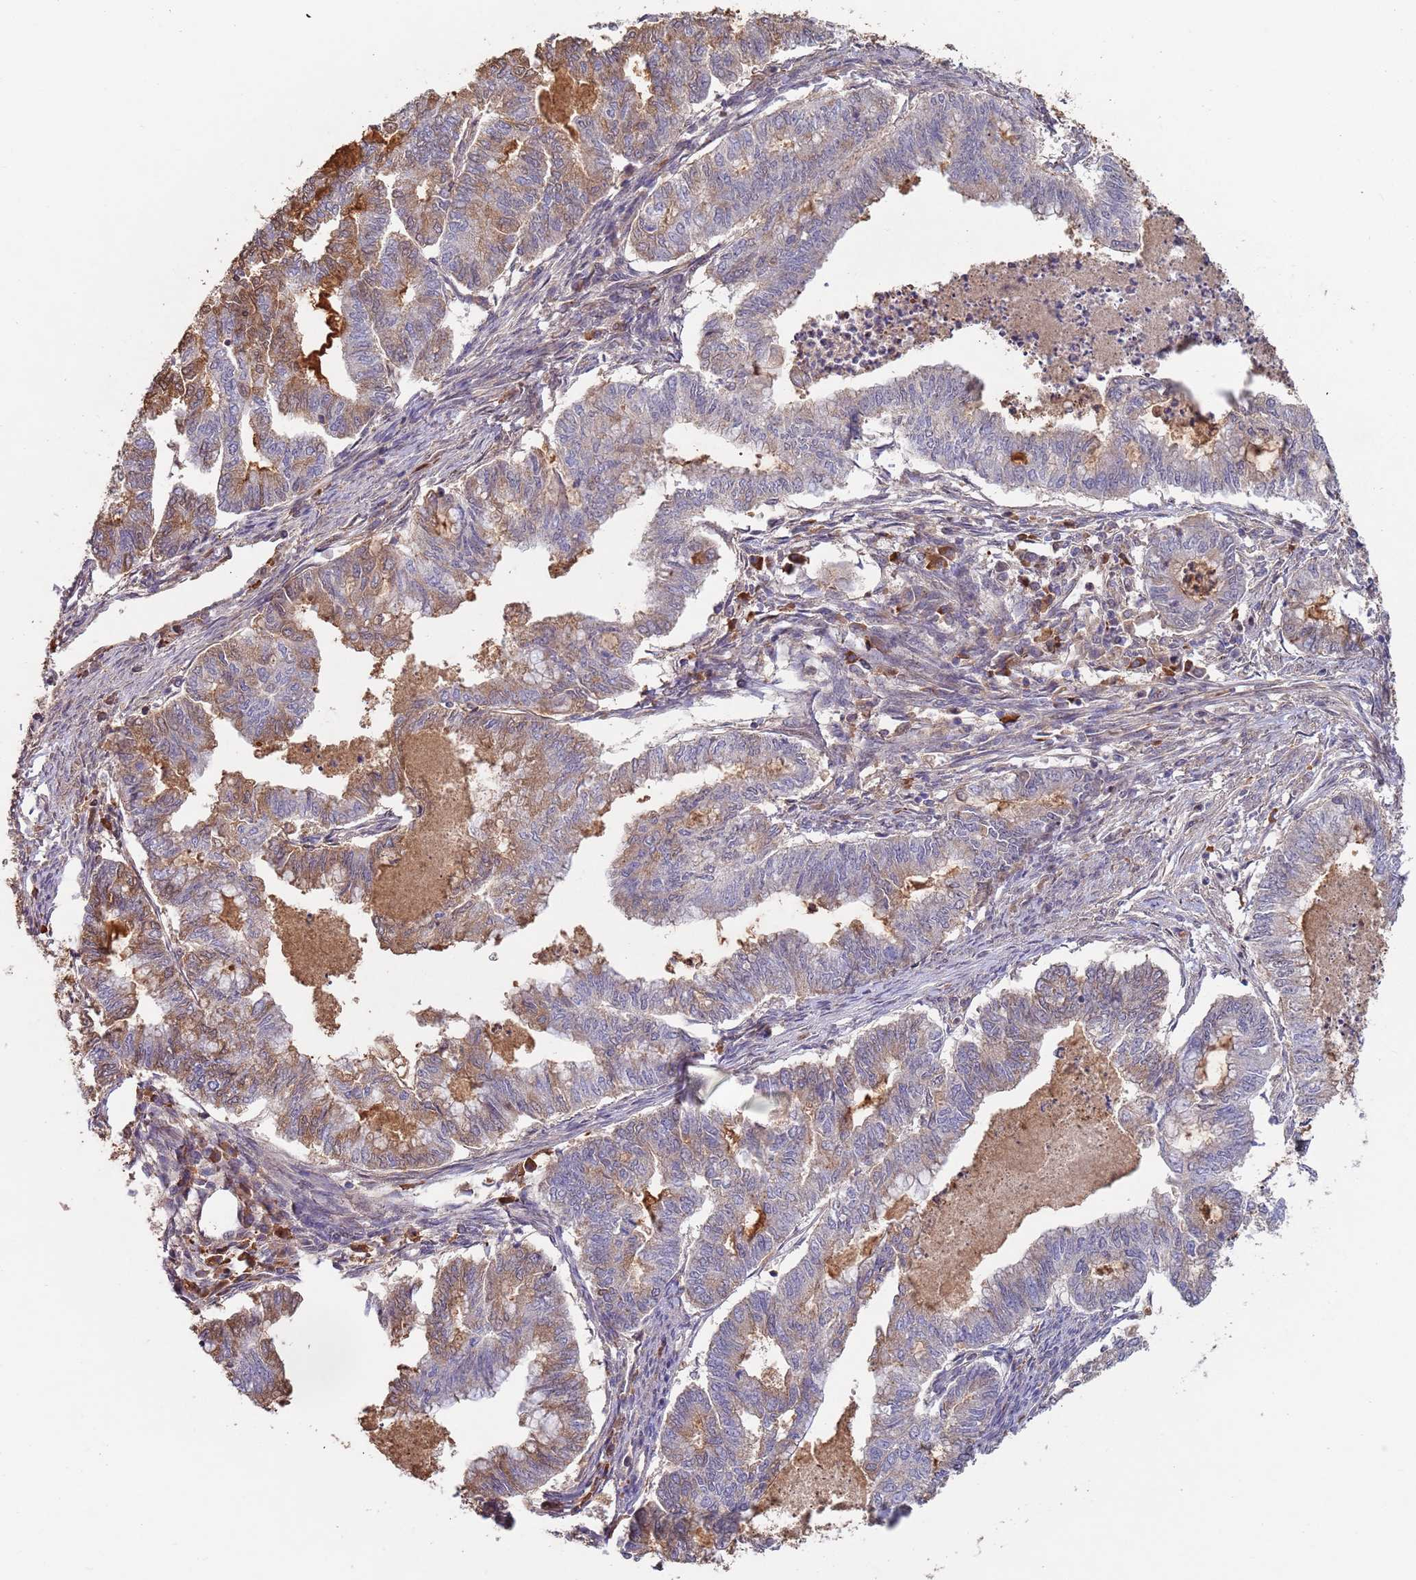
{"staining": {"intensity": "moderate", "quantity": "25%-75%", "location": "cytoplasmic/membranous"}, "tissue": "endometrial cancer", "cell_type": "Tumor cells", "image_type": "cancer", "snomed": [{"axis": "morphology", "description": "Adenocarcinoma, NOS"}, {"axis": "topography", "description": "Endometrium"}], "caption": "DAB (3,3'-diaminobenzidine) immunohistochemical staining of endometrial adenocarcinoma demonstrates moderate cytoplasmic/membranous protein expression in approximately 25%-75% of tumor cells.", "gene": "KANSL1L", "patient": {"sex": "female", "age": 79}}